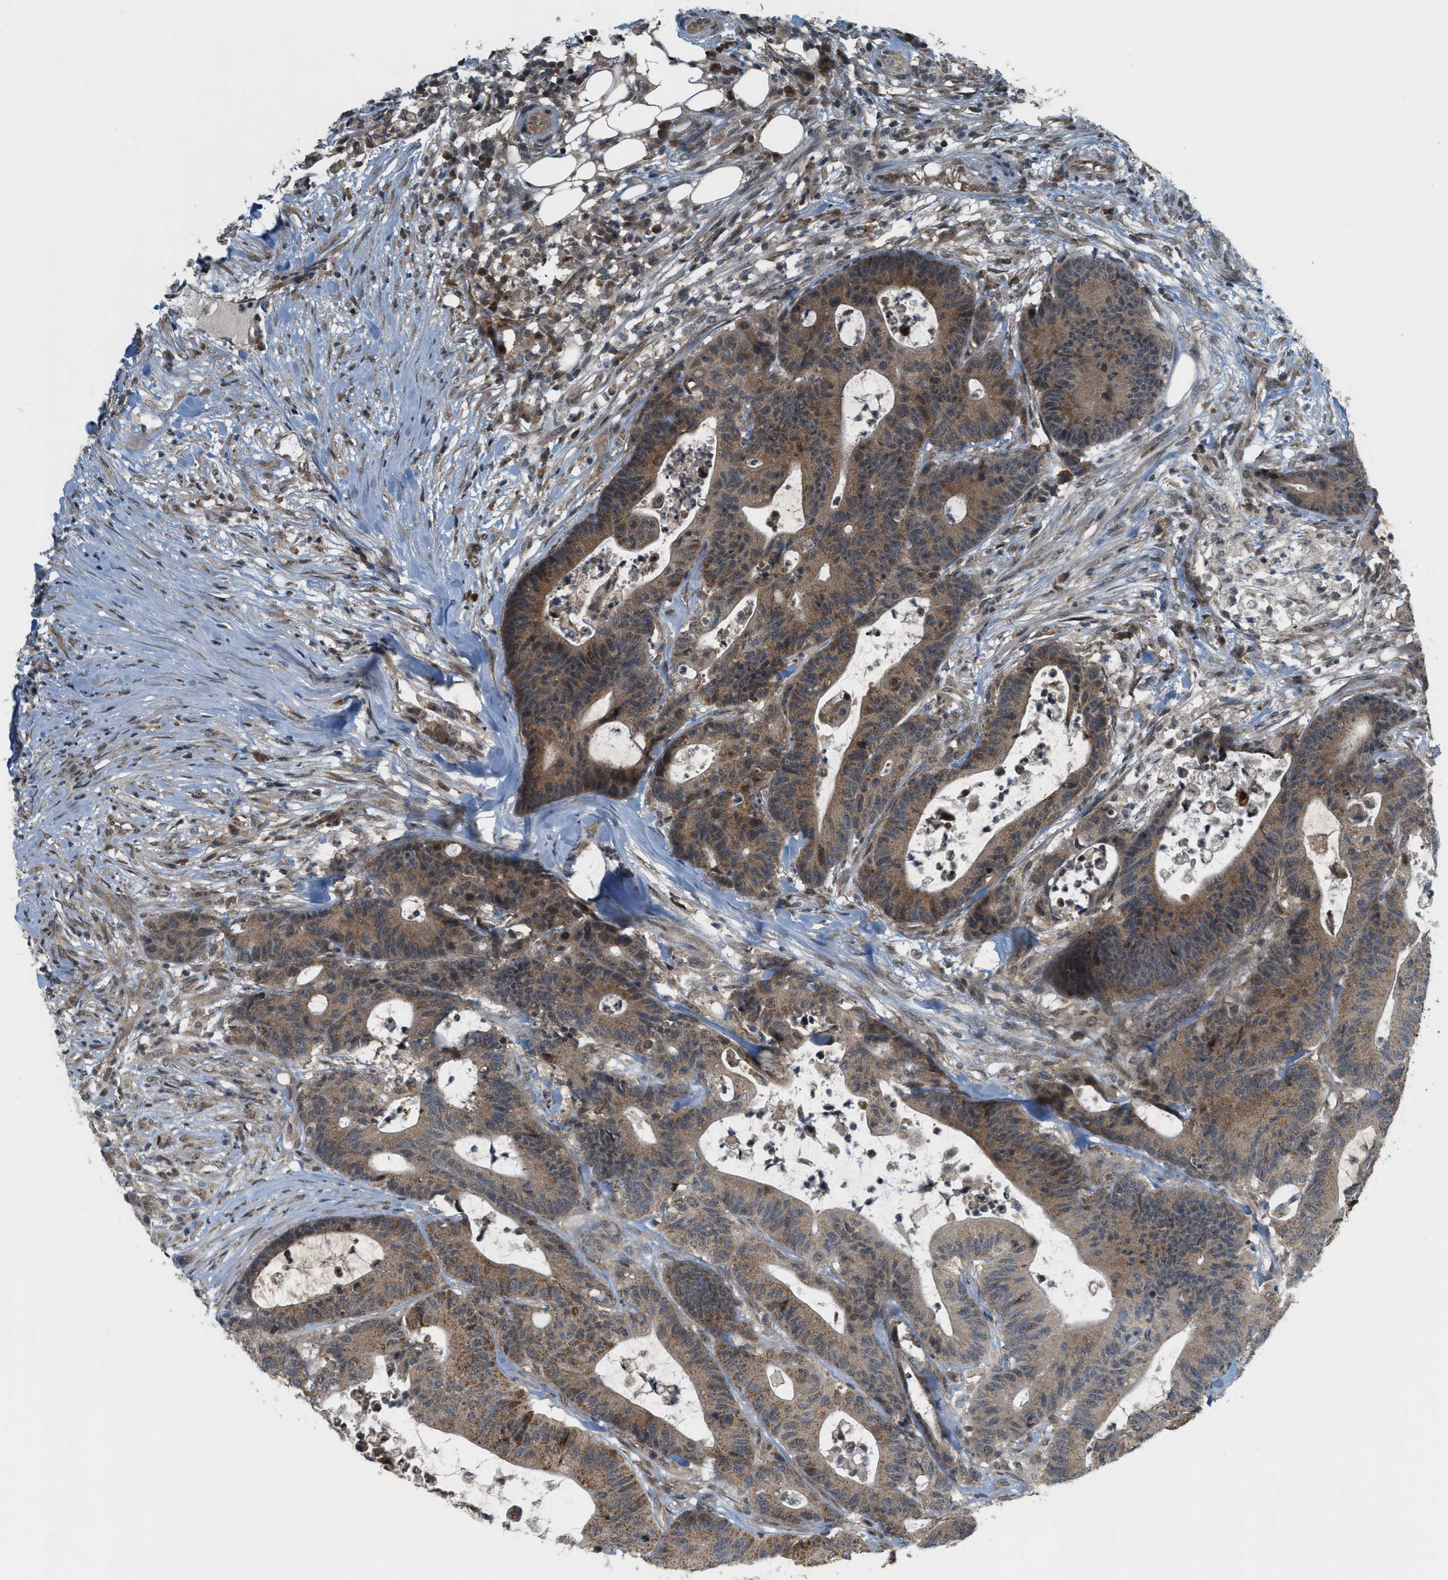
{"staining": {"intensity": "weak", "quantity": ">75%", "location": "cytoplasmic/membranous,nuclear"}, "tissue": "colorectal cancer", "cell_type": "Tumor cells", "image_type": "cancer", "snomed": [{"axis": "morphology", "description": "Adenocarcinoma, NOS"}, {"axis": "topography", "description": "Colon"}], "caption": "This histopathology image demonstrates colorectal adenocarcinoma stained with immunohistochemistry to label a protein in brown. The cytoplasmic/membranous and nuclear of tumor cells show weak positivity for the protein. Nuclei are counter-stained blue.", "gene": "PRKD1", "patient": {"sex": "female", "age": 84}}